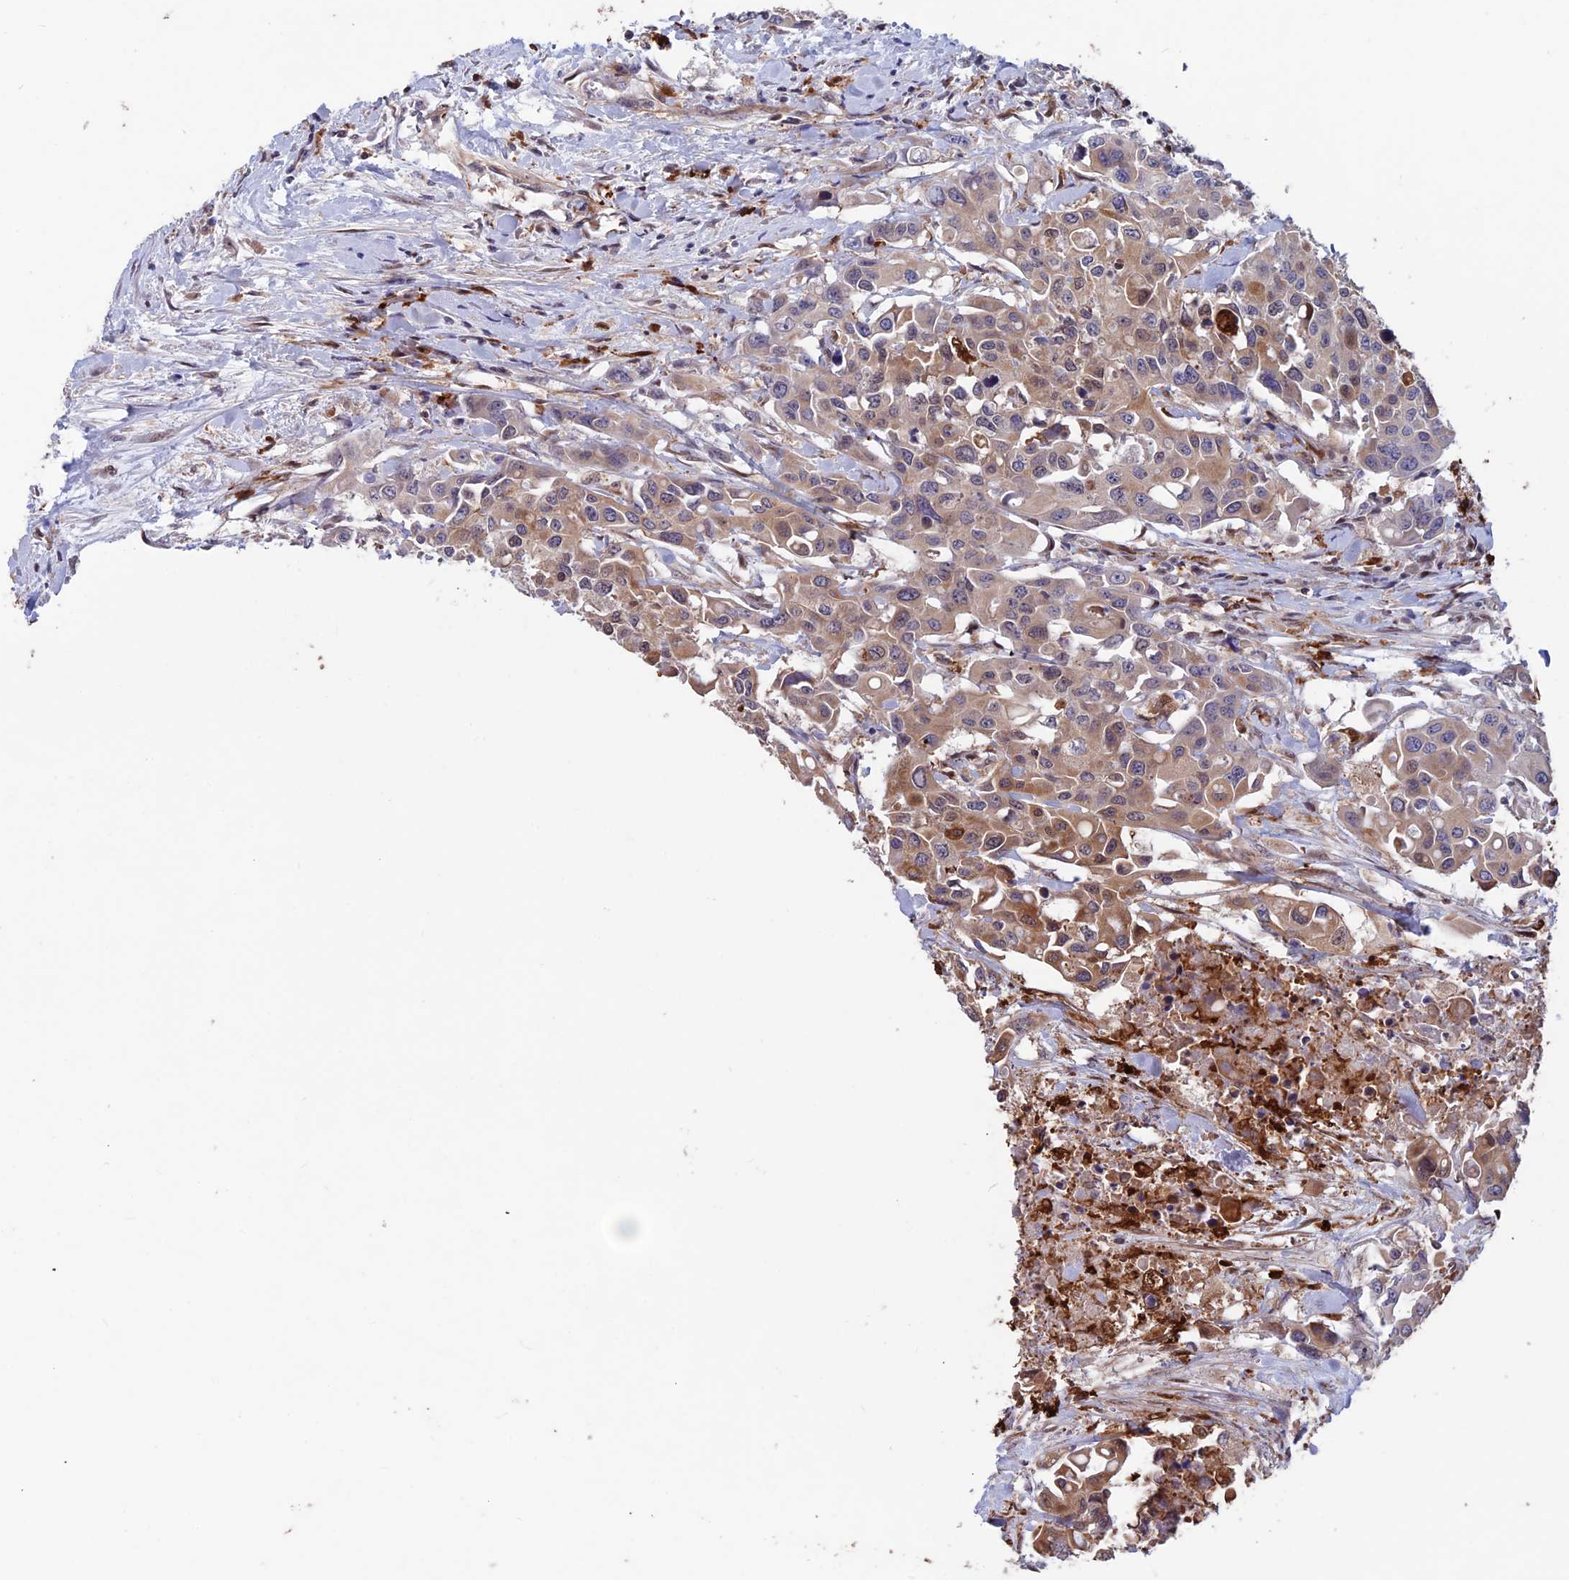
{"staining": {"intensity": "moderate", "quantity": "<25%", "location": "cytoplasmic/membranous"}, "tissue": "colorectal cancer", "cell_type": "Tumor cells", "image_type": "cancer", "snomed": [{"axis": "morphology", "description": "Adenocarcinoma, NOS"}, {"axis": "topography", "description": "Colon"}], "caption": "Human colorectal cancer stained for a protein (brown) shows moderate cytoplasmic/membranous positive positivity in about <25% of tumor cells.", "gene": "MAST2", "patient": {"sex": "male", "age": 77}}